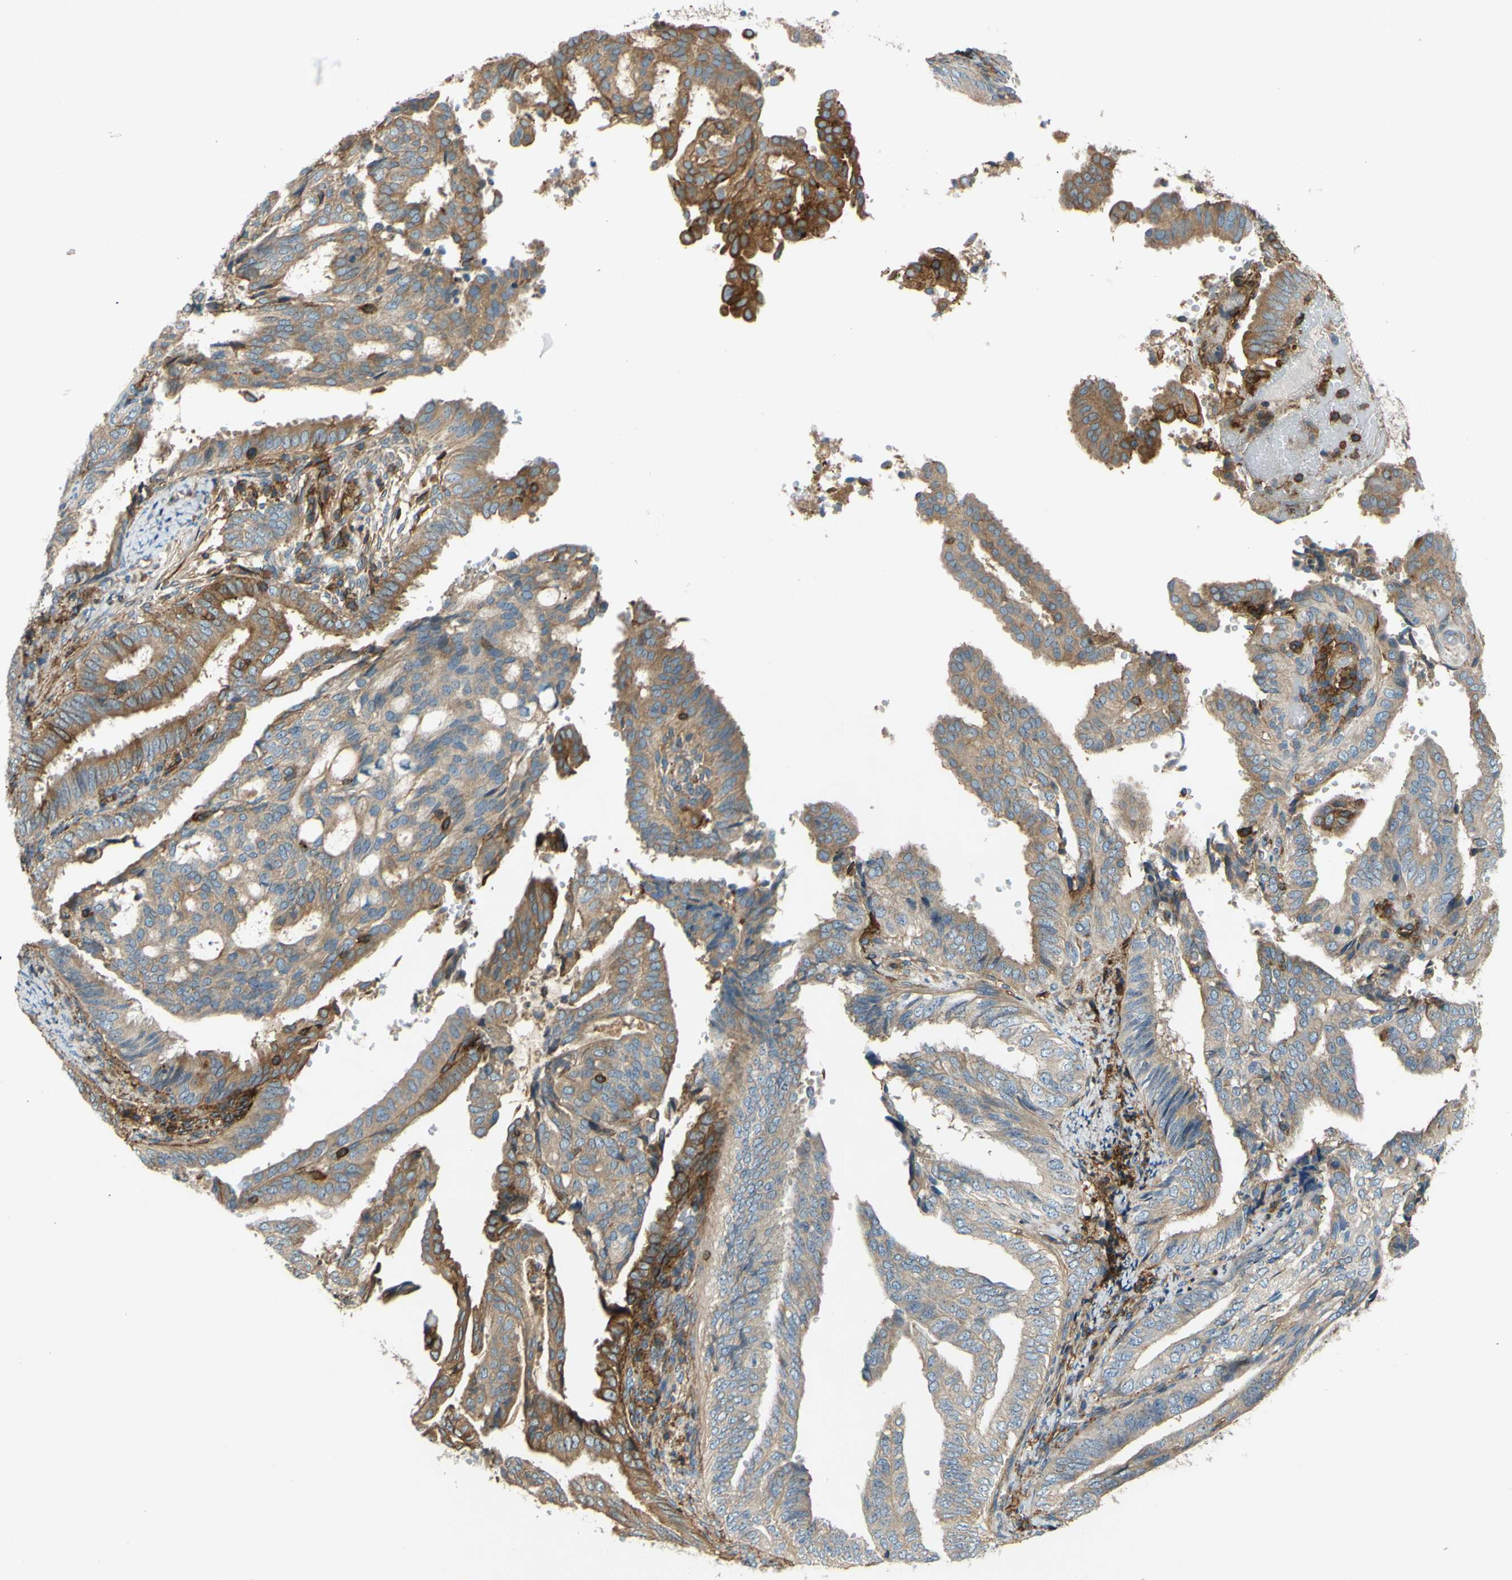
{"staining": {"intensity": "weak", "quantity": "25%-75%", "location": "cytoplasmic/membranous"}, "tissue": "endometrial cancer", "cell_type": "Tumor cells", "image_type": "cancer", "snomed": [{"axis": "morphology", "description": "Adenocarcinoma, NOS"}, {"axis": "topography", "description": "Endometrium"}], "caption": "IHC (DAB (3,3'-diaminobenzidine)) staining of endometrial cancer (adenocarcinoma) displays weak cytoplasmic/membranous protein expression in approximately 25%-75% of tumor cells. IHC stains the protein in brown and the nuclei are stained blue.", "gene": "POR", "patient": {"sex": "female", "age": 58}}